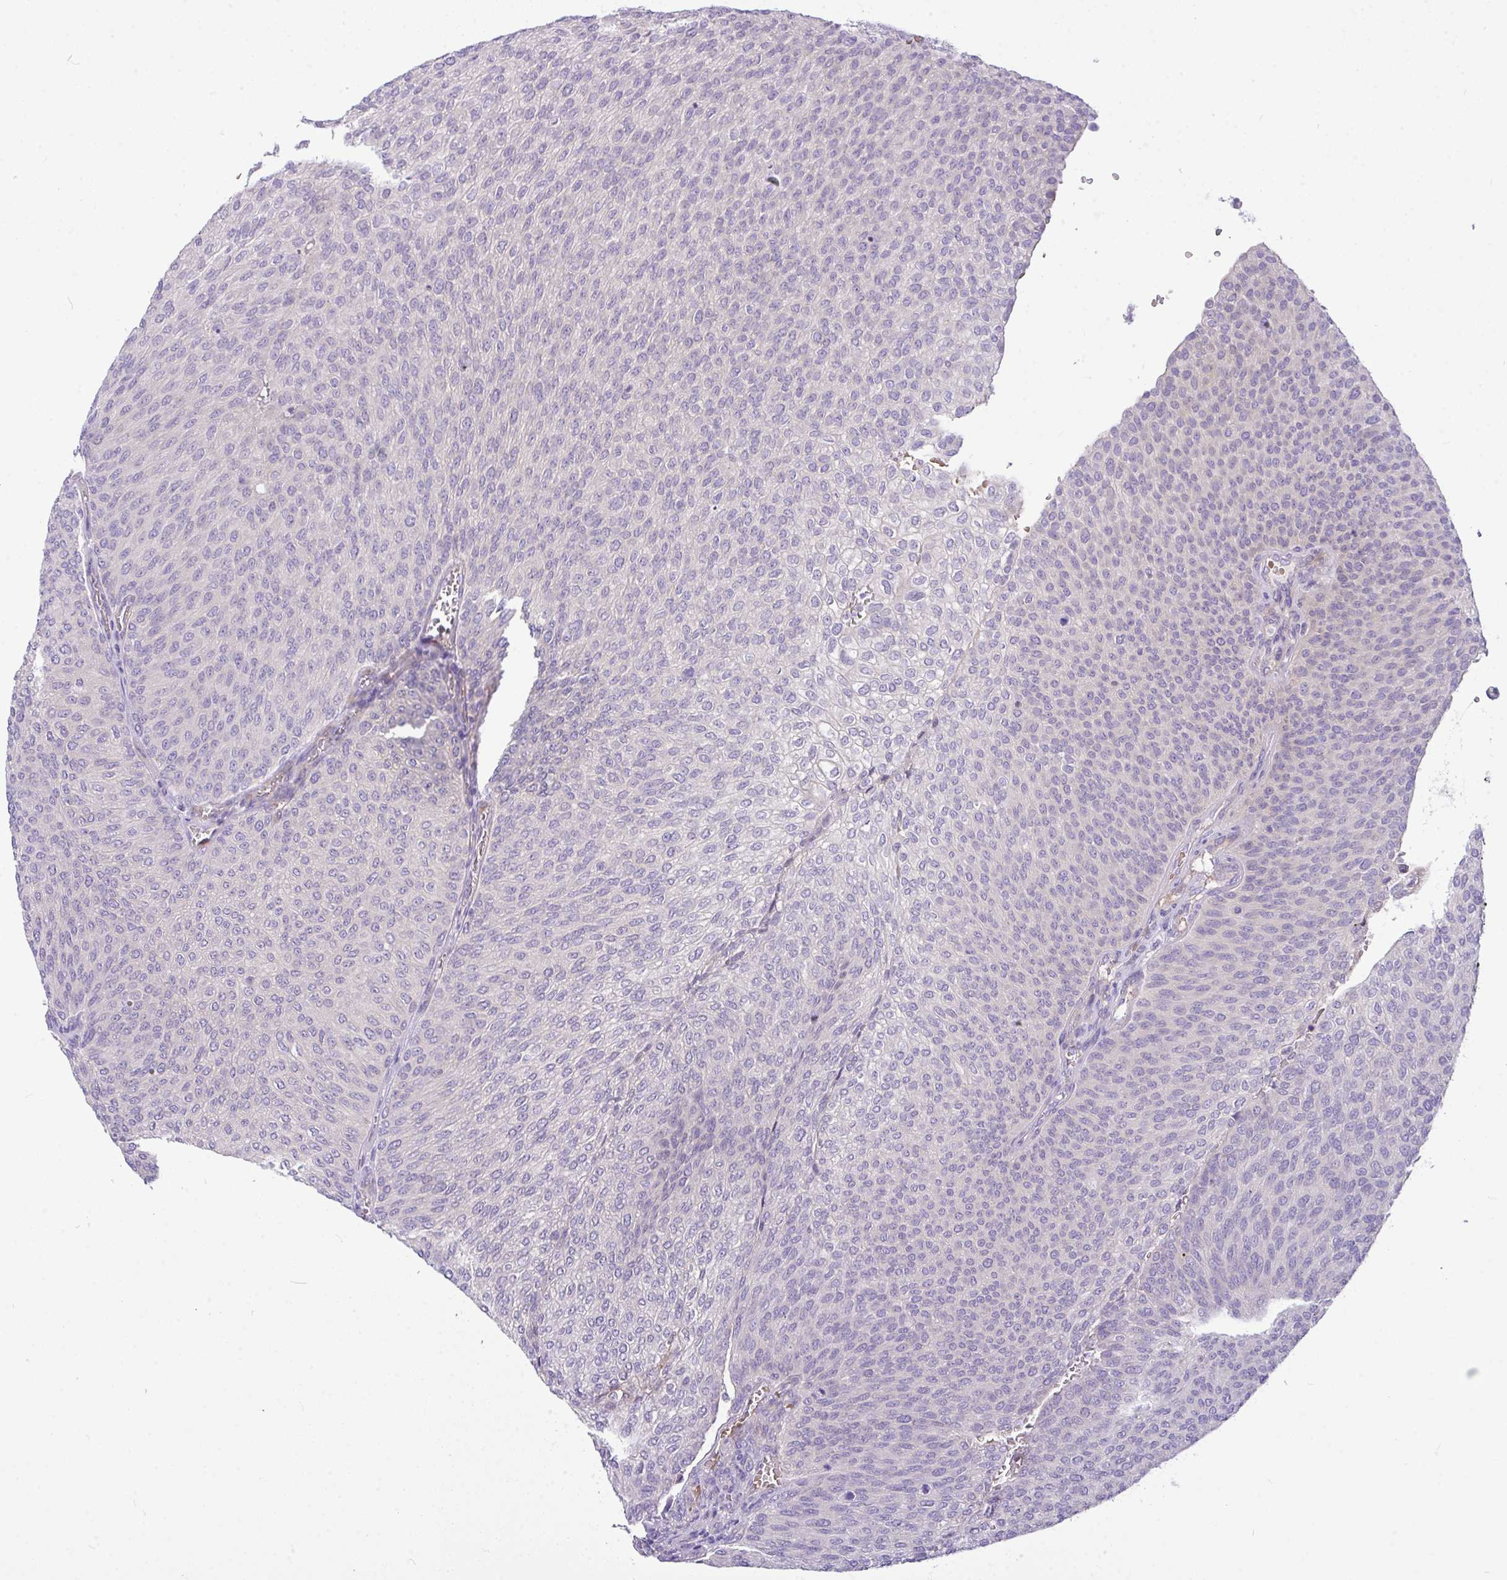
{"staining": {"intensity": "negative", "quantity": "none", "location": "none"}, "tissue": "urothelial cancer", "cell_type": "Tumor cells", "image_type": "cancer", "snomed": [{"axis": "morphology", "description": "Urothelial carcinoma, High grade"}, {"axis": "topography", "description": "Urinary bladder"}], "caption": "Immunohistochemistry (IHC) micrograph of neoplastic tissue: human high-grade urothelial carcinoma stained with DAB (3,3'-diaminobenzidine) displays no significant protein staining in tumor cells. (Stains: DAB IHC with hematoxylin counter stain, Microscopy: brightfield microscopy at high magnification).", "gene": "MOCS1", "patient": {"sex": "female", "age": 79}}